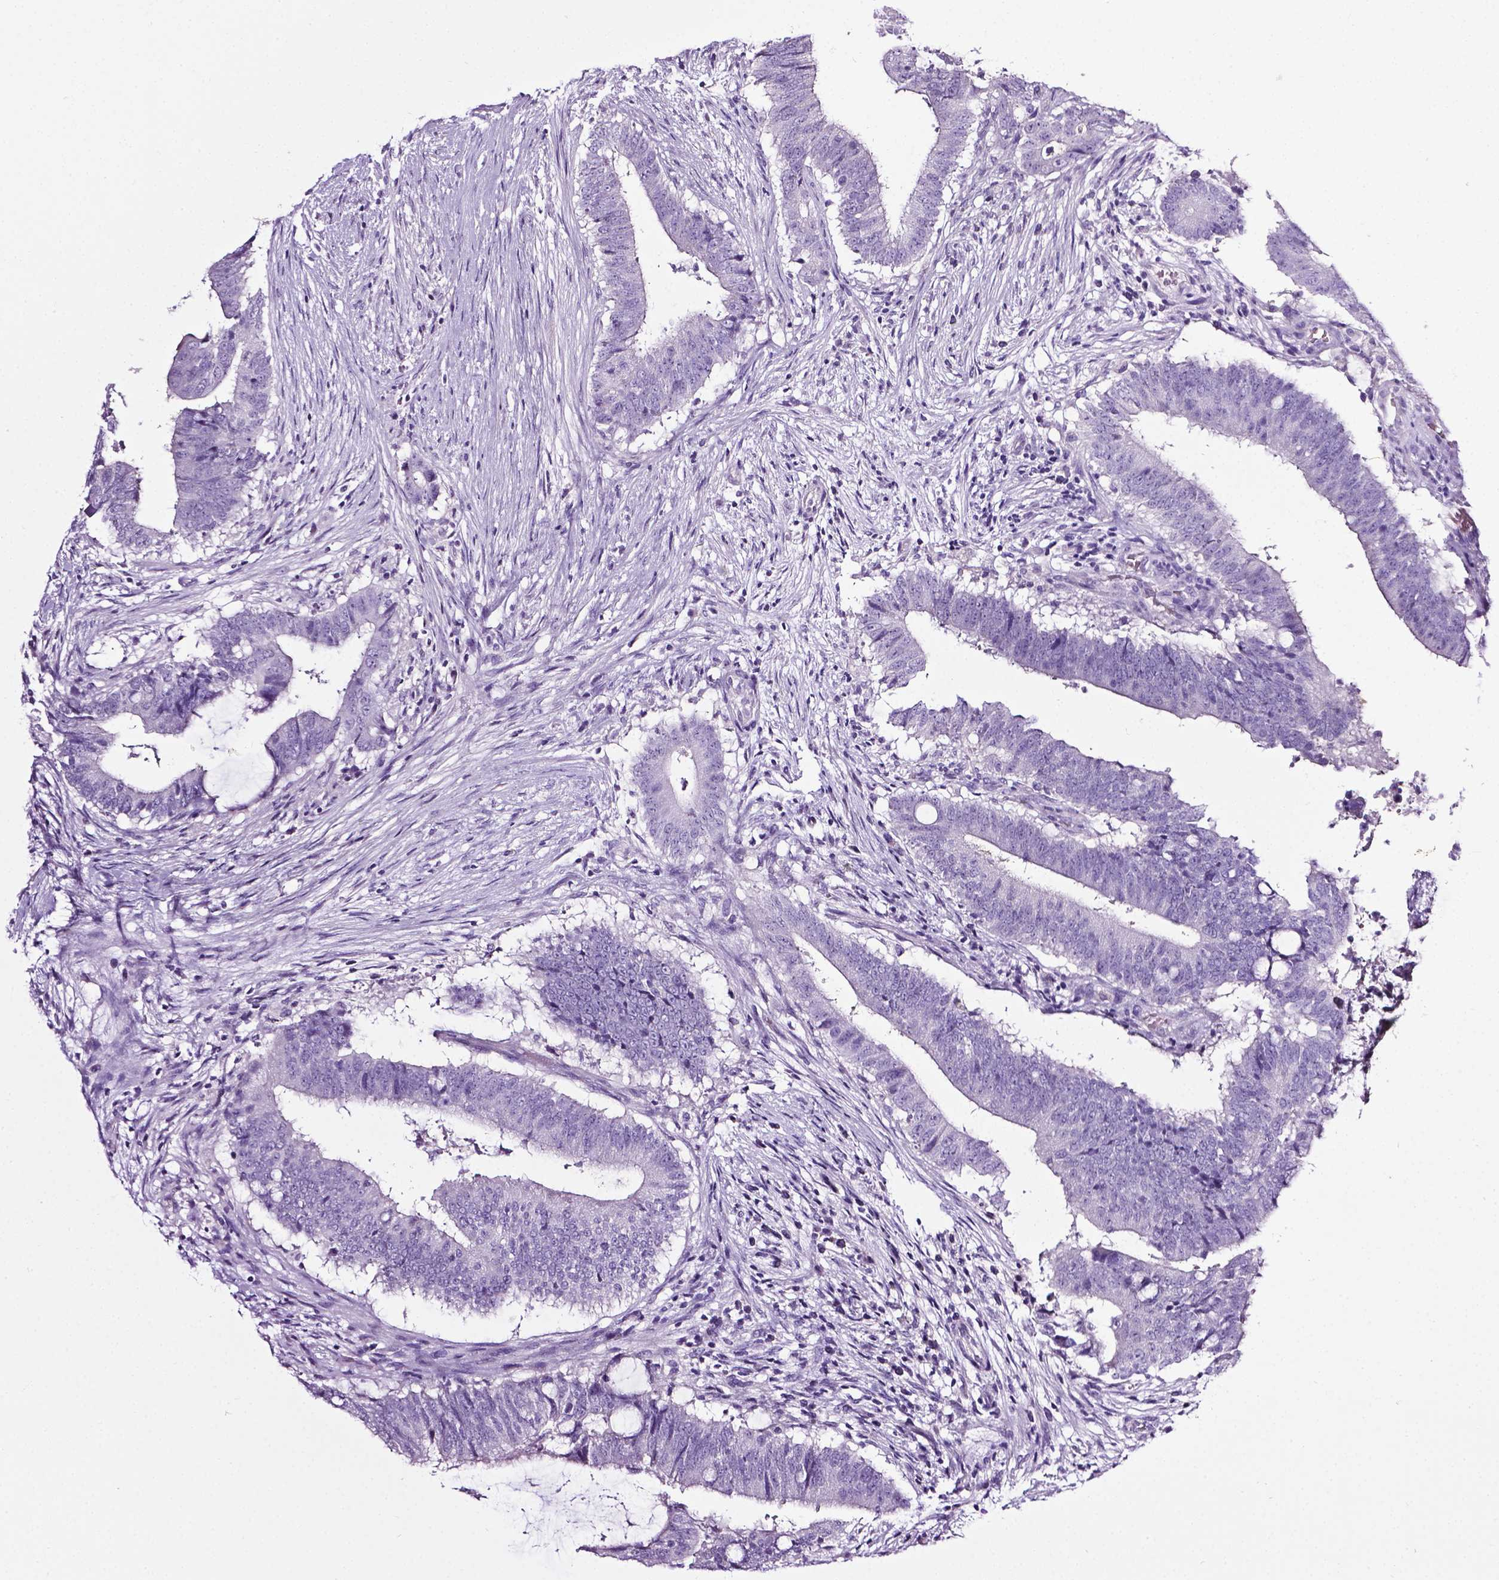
{"staining": {"intensity": "negative", "quantity": "none", "location": "none"}, "tissue": "colorectal cancer", "cell_type": "Tumor cells", "image_type": "cancer", "snomed": [{"axis": "morphology", "description": "Adenocarcinoma, NOS"}, {"axis": "topography", "description": "Colon"}], "caption": "Immunohistochemistry image of colorectal cancer (adenocarcinoma) stained for a protein (brown), which reveals no staining in tumor cells.", "gene": "LELP1", "patient": {"sex": "female", "age": 43}}